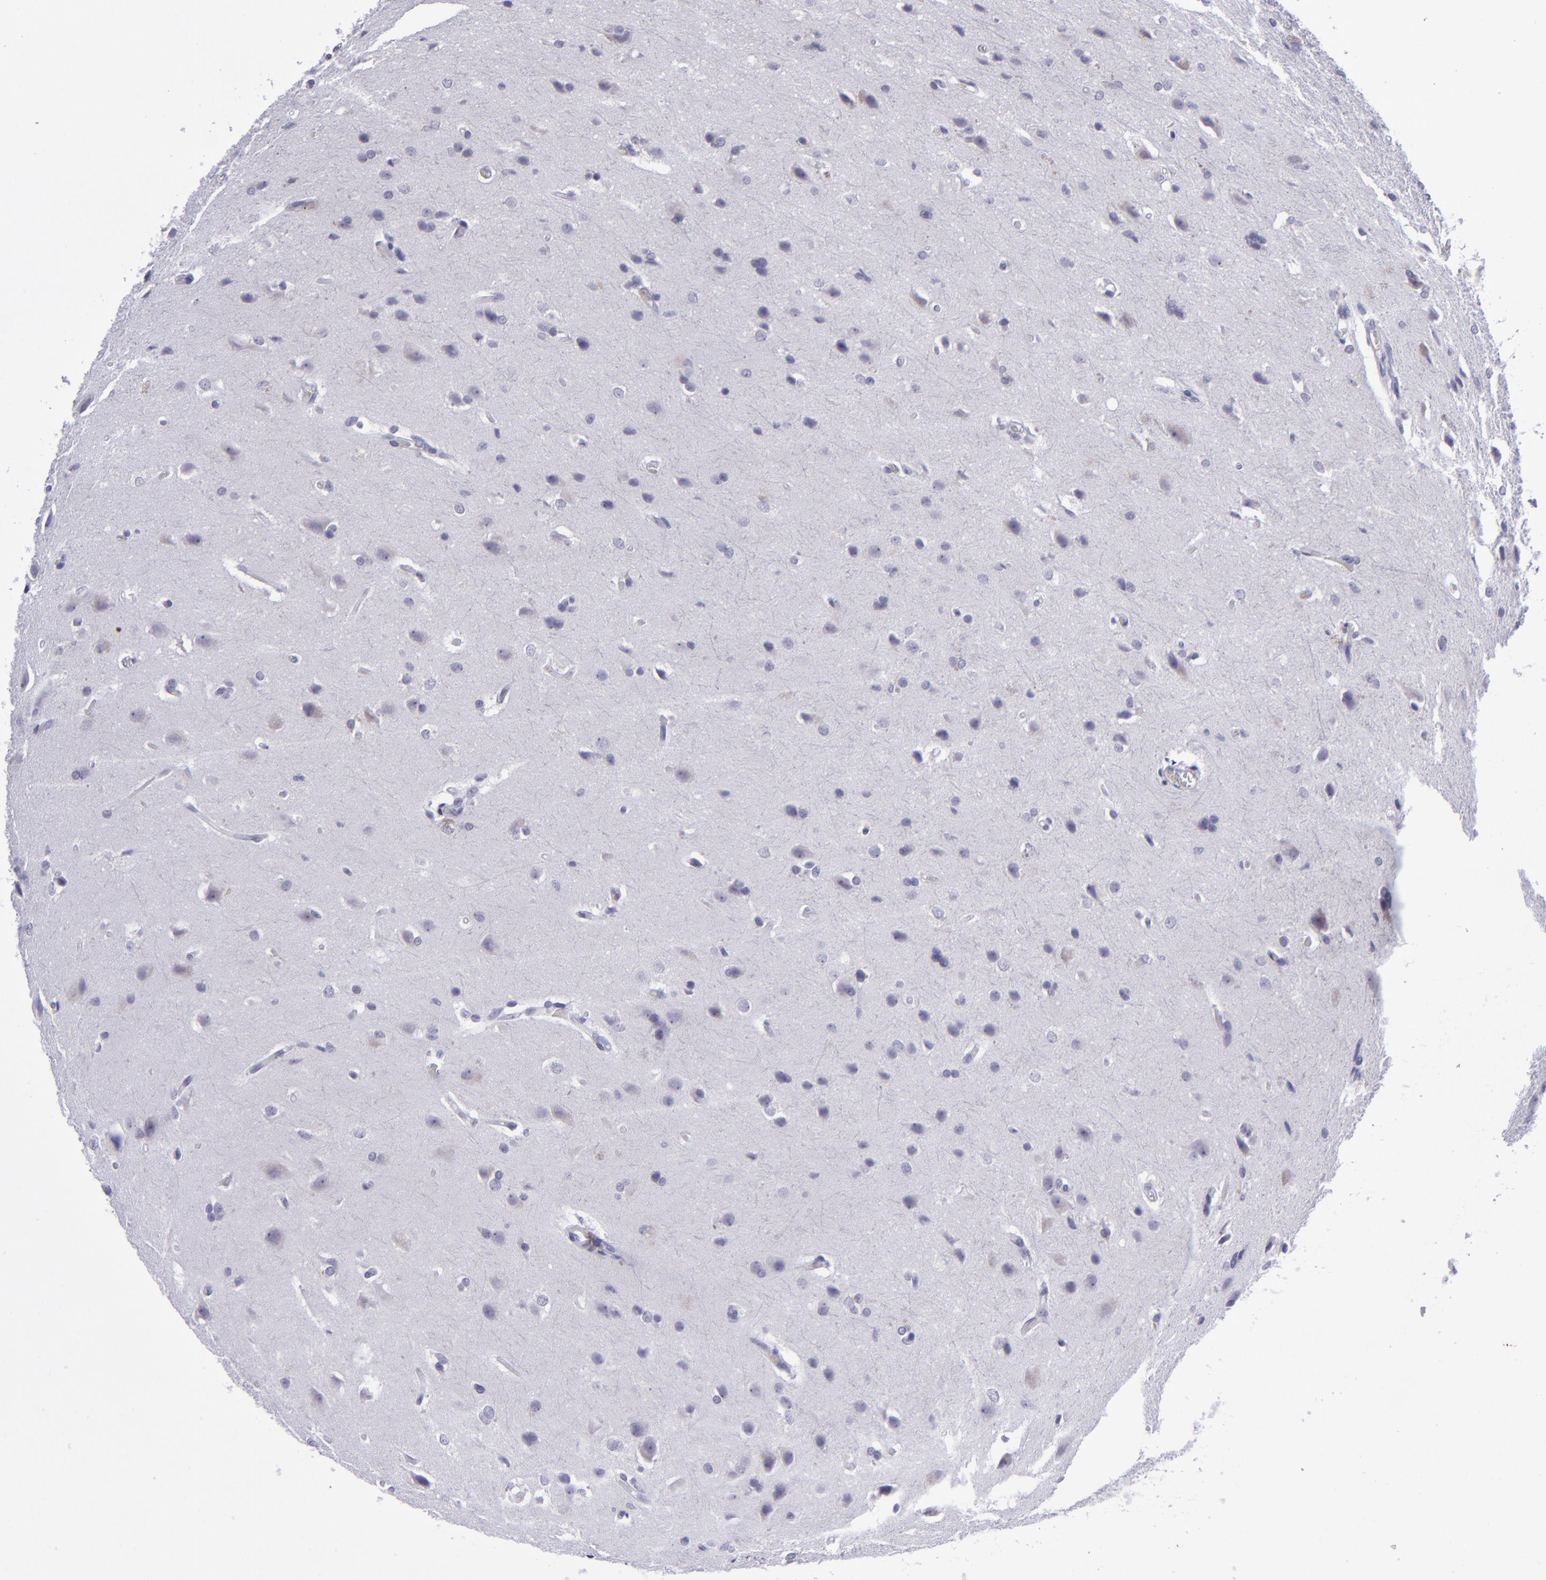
{"staining": {"intensity": "negative", "quantity": "none", "location": "none"}, "tissue": "glioma", "cell_type": "Tumor cells", "image_type": "cancer", "snomed": [{"axis": "morphology", "description": "Glioma, malignant, High grade"}, {"axis": "topography", "description": "Brain"}], "caption": "High power microscopy micrograph of an immunohistochemistry (IHC) micrograph of glioma, revealing no significant expression in tumor cells.", "gene": "POU2F2", "patient": {"sex": "male", "age": 68}}